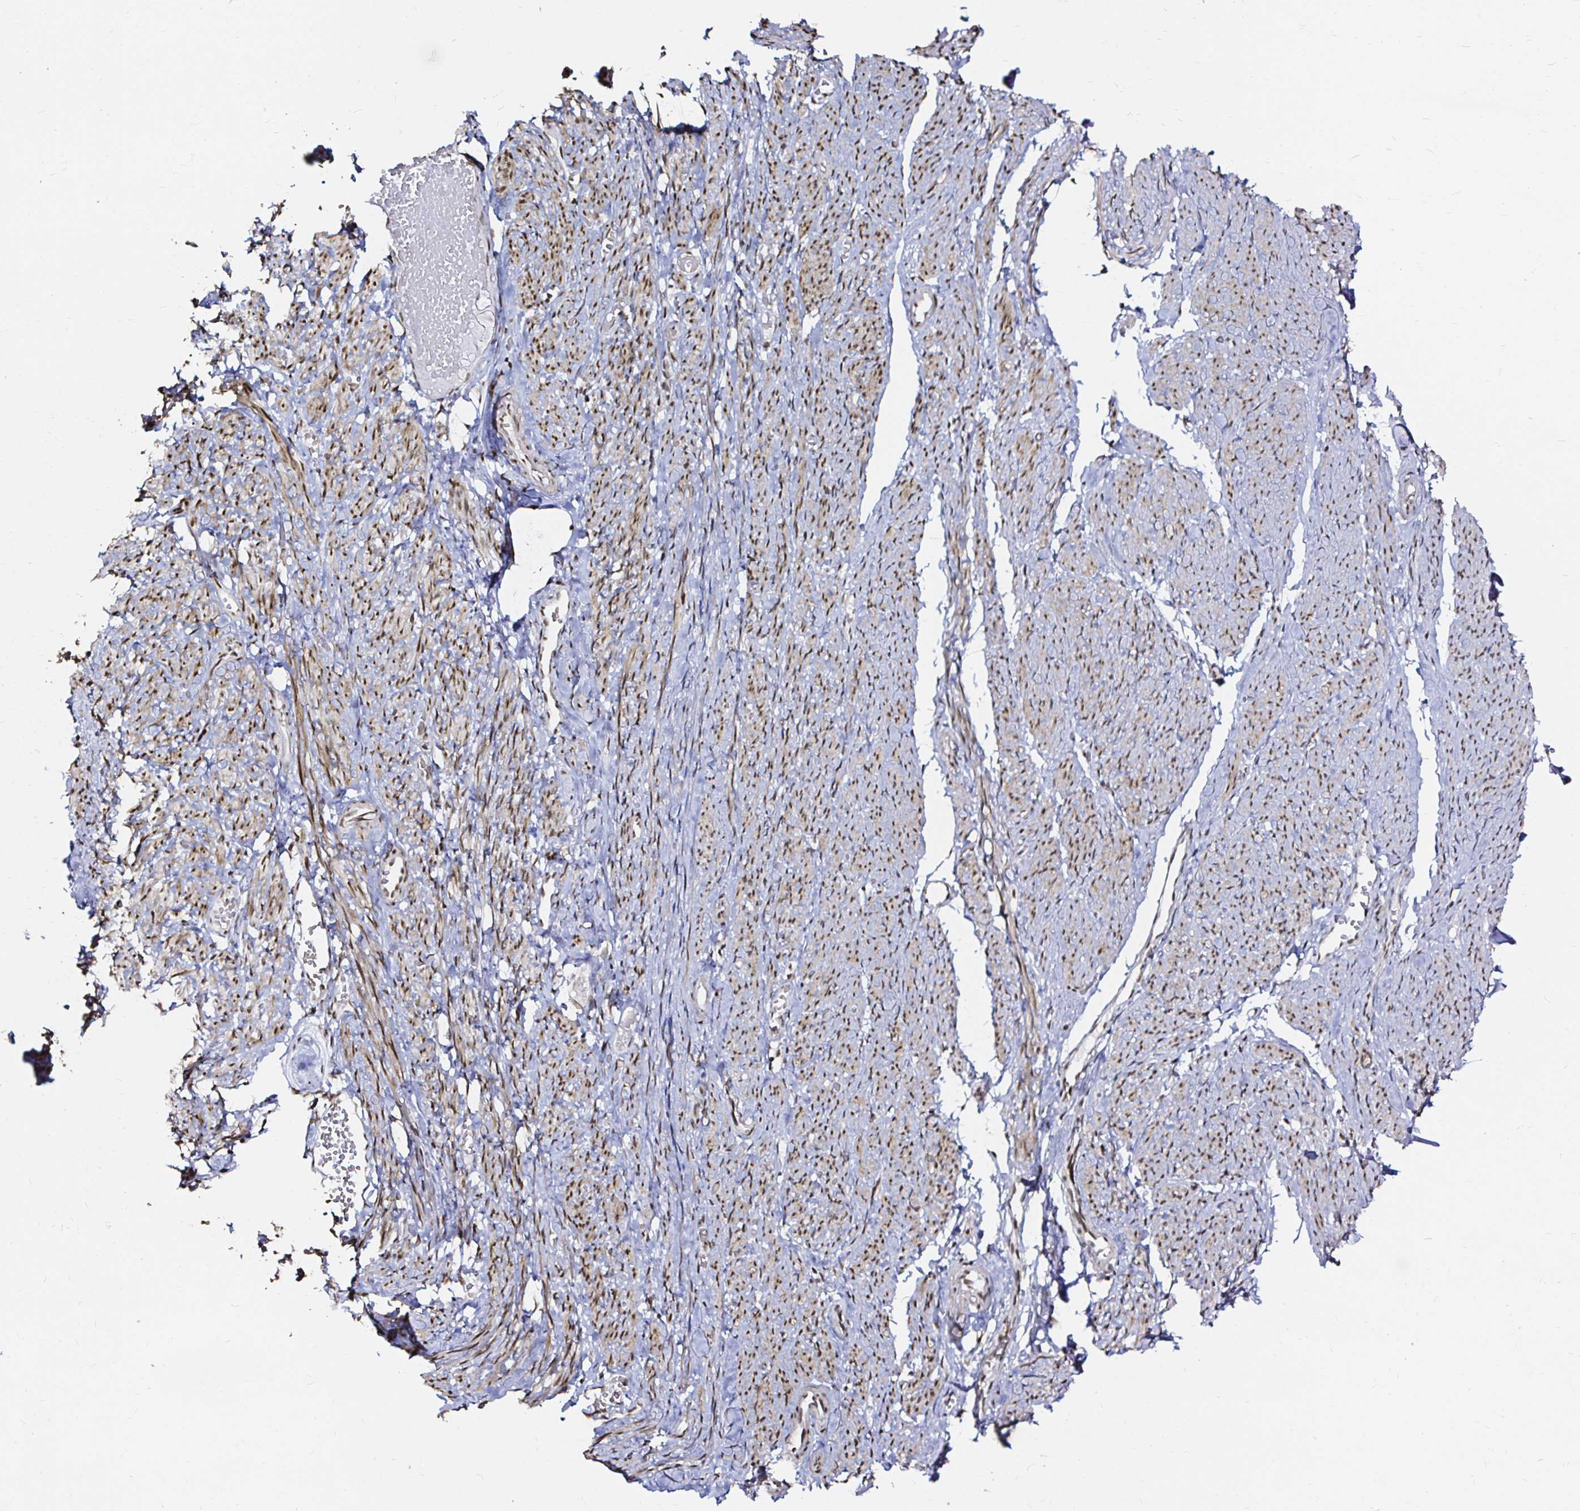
{"staining": {"intensity": "moderate", "quantity": ">75%", "location": "cytoplasmic/membranous,nuclear"}, "tissue": "smooth muscle", "cell_type": "Smooth muscle cells", "image_type": "normal", "snomed": [{"axis": "morphology", "description": "Normal tissue, NOS"}, {"axis": "topography", "description": "Smooth muscle"}], "caption": "A brown stain shows moderate cytoplasmic/membranous,nuclear positivity of a protein in smooth muscle cells of unremarkable smooth muscle. (DAB IHC with brightfield microscopy, high magnification).", "gene": "SNRPC", "patient": {"sex": "female", "age": 65}}